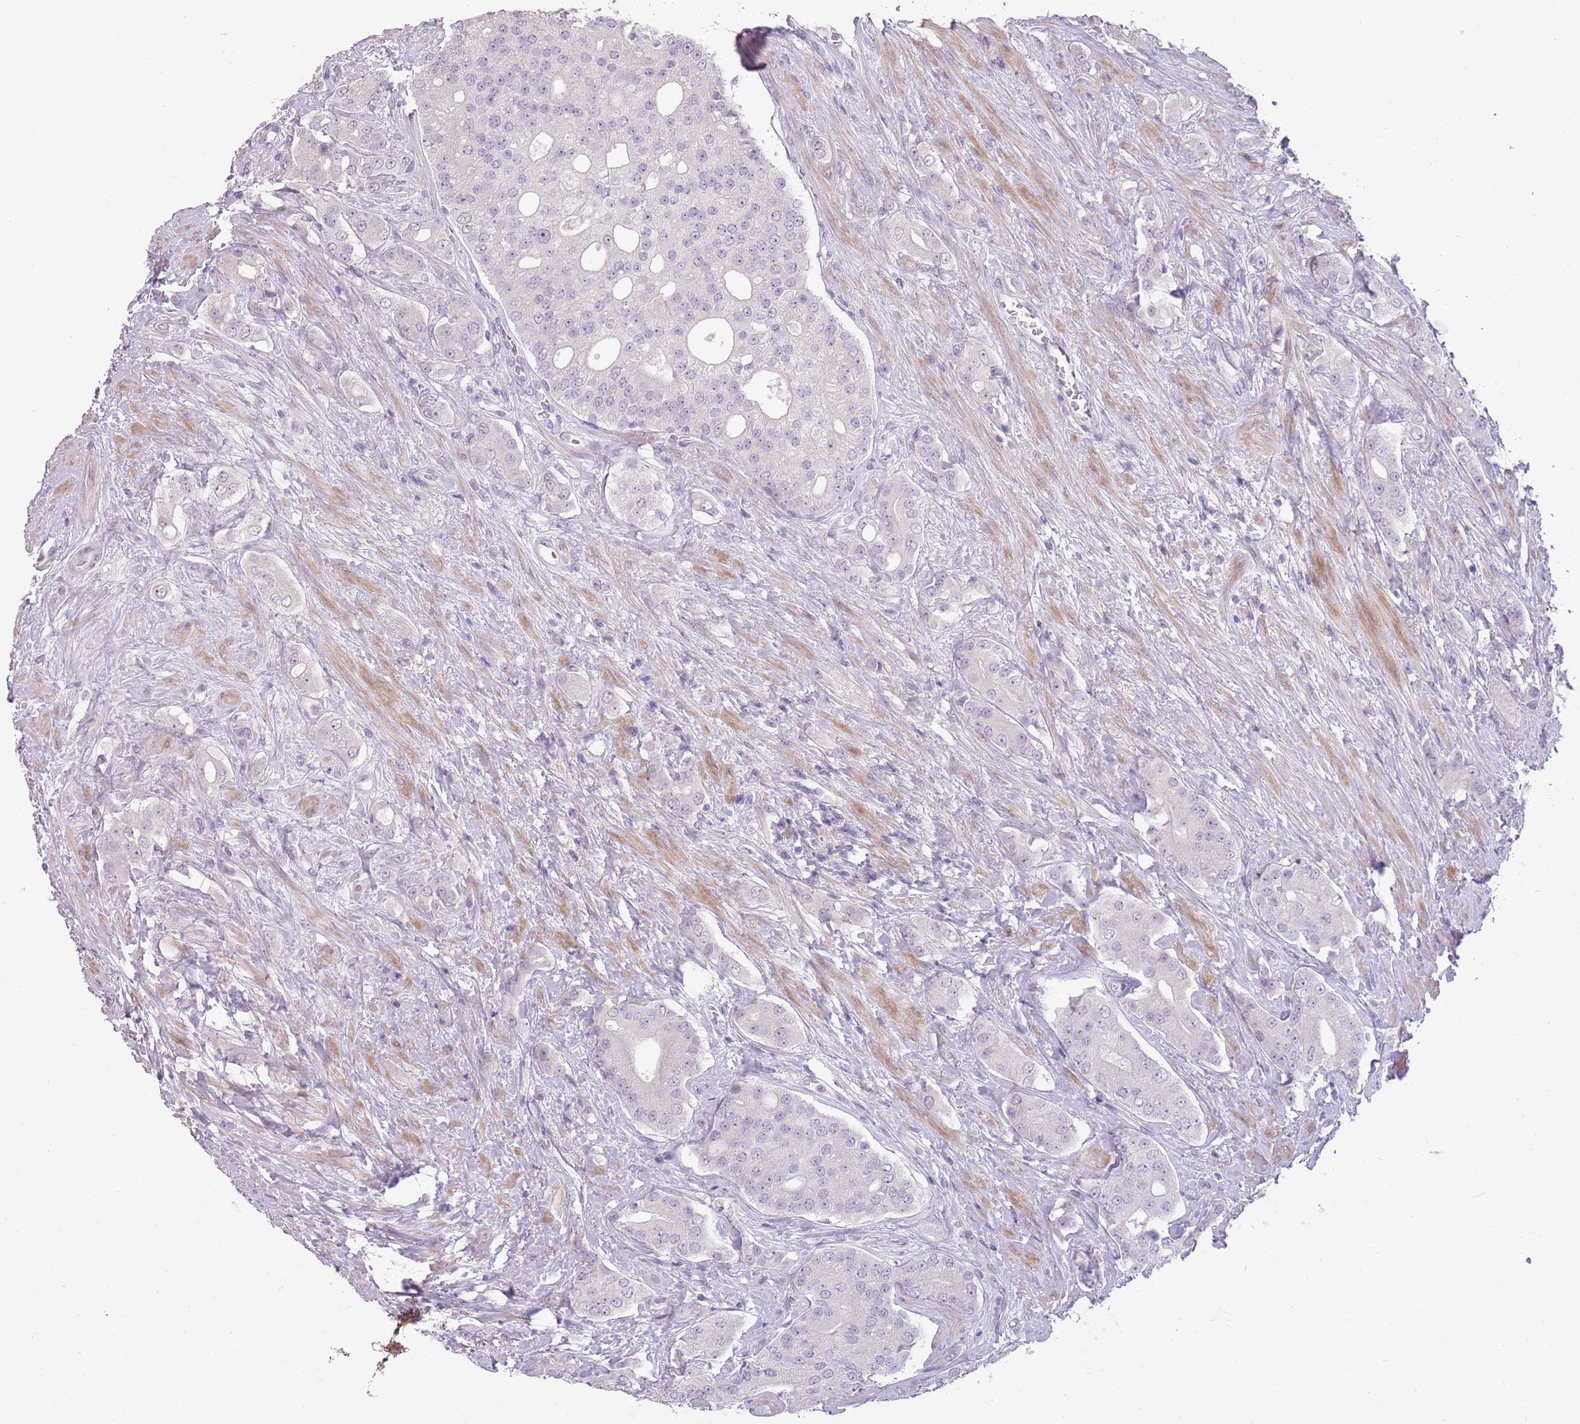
{"staining": {"intensity": "negative", "quantity": "none", "location": "none"}, "tissue": "prostate cancer", "cell_type": "Tumor cells", "image_type": "cancer", "snomed": [{"axis": "morphology", "description": "Adenocarcinoma, High grade"}, {"axis": "topography", "description": "Prostate"}], "caption": "Immunohistochemical staining of prostate adenocarcinoma (high-grade) exhibits no significant positivity in tumor cells.", "gene": "ZBTB24", "patient": {"sex": "male", "age": 71}}